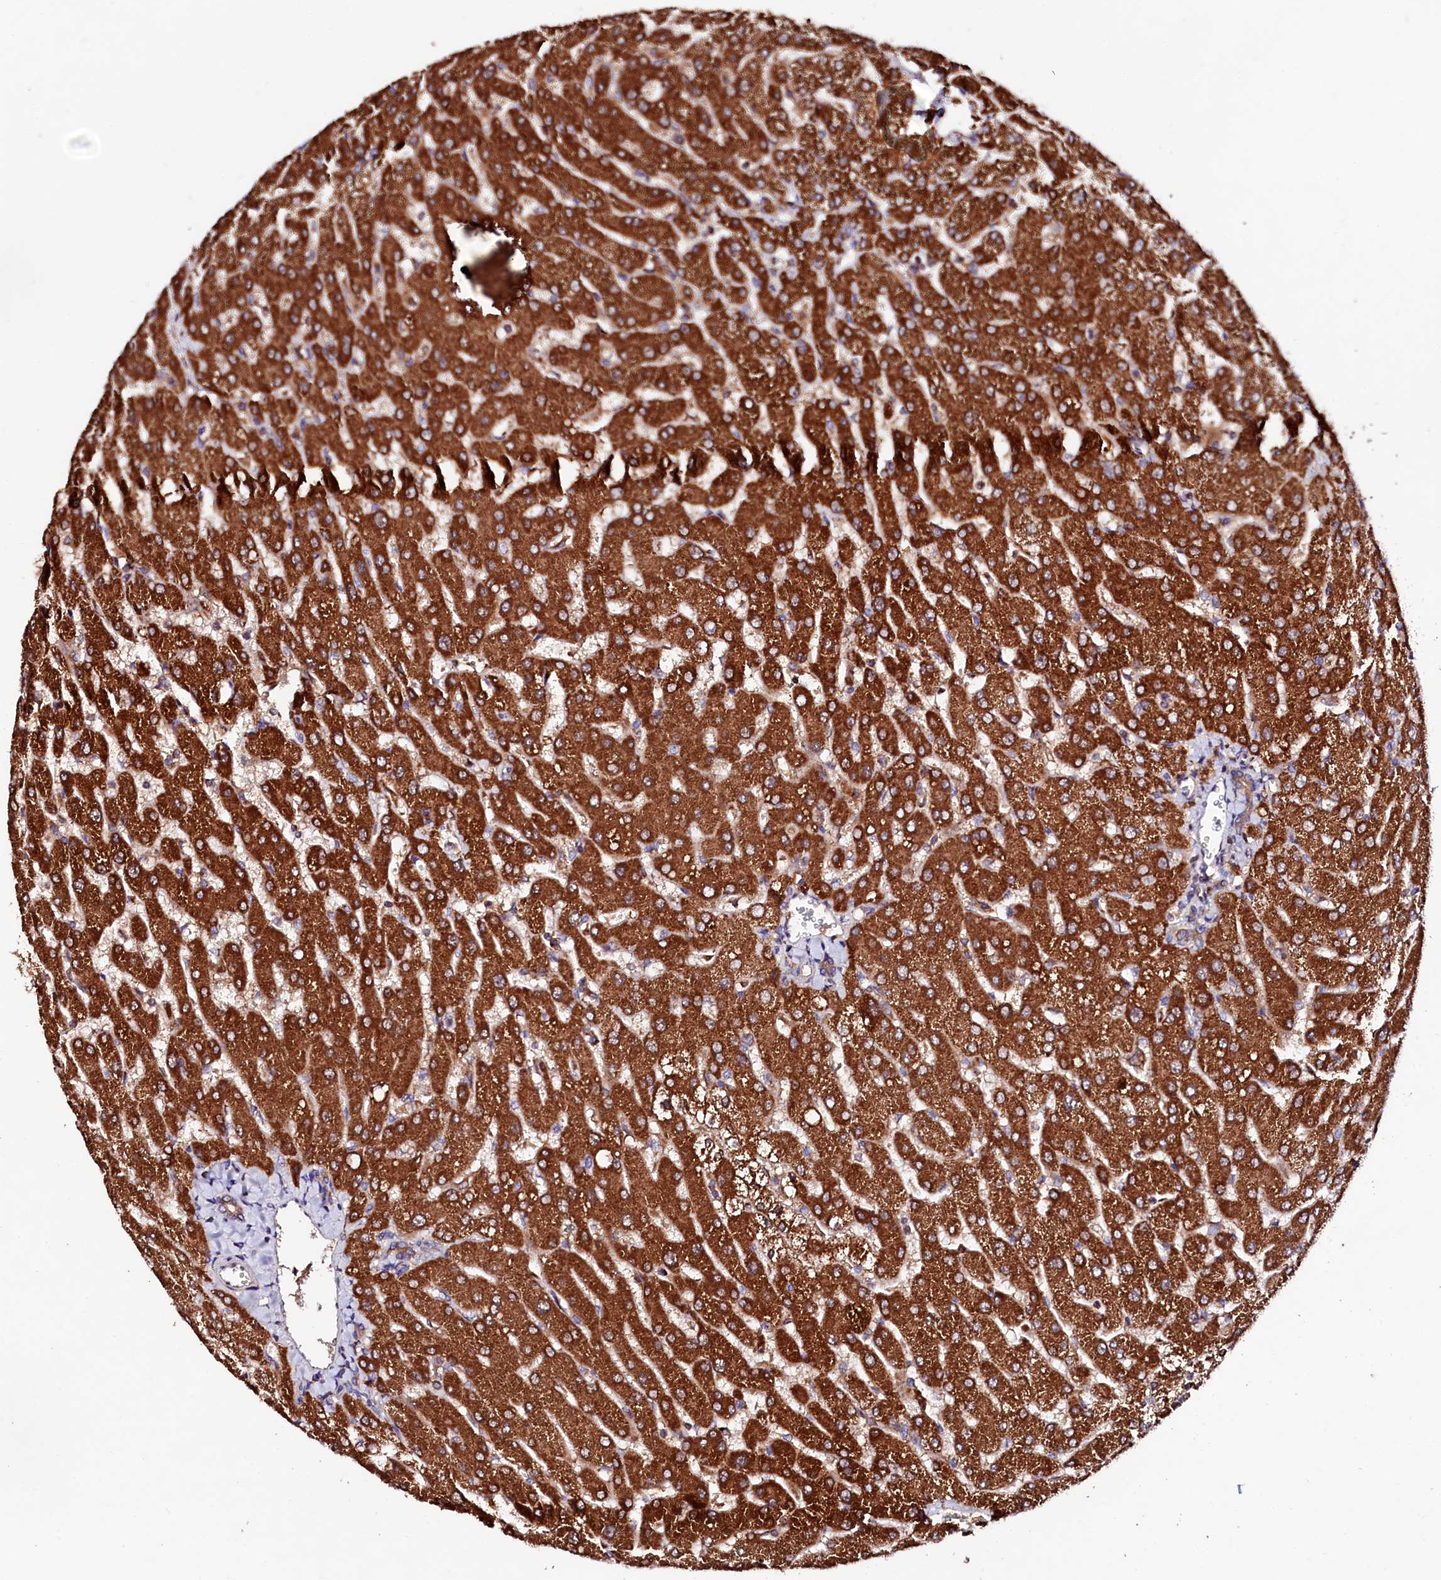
{"staining": {"intensity": "moderate", "quantity": ">75%", "location": "cytoplasmic/membranous"}, "tissue": "liver", "cell_type": "Cholangiocytes", "image_type": "normal", "snomed": [{"axis": "morphology", "description": "Normal tissue, NOS"}, {"axis": "topography", "description": "Liver"}], "caption": "High-power microscopy captured an immunohistochemistry (IHC) photomicrograph of benign liver, revealing moderate cytoplasmic/membranous expression in about >75% of cholangiocytes.", "gene": "ST3GAL1", "patient": {"sex": "male", "age": 55}}